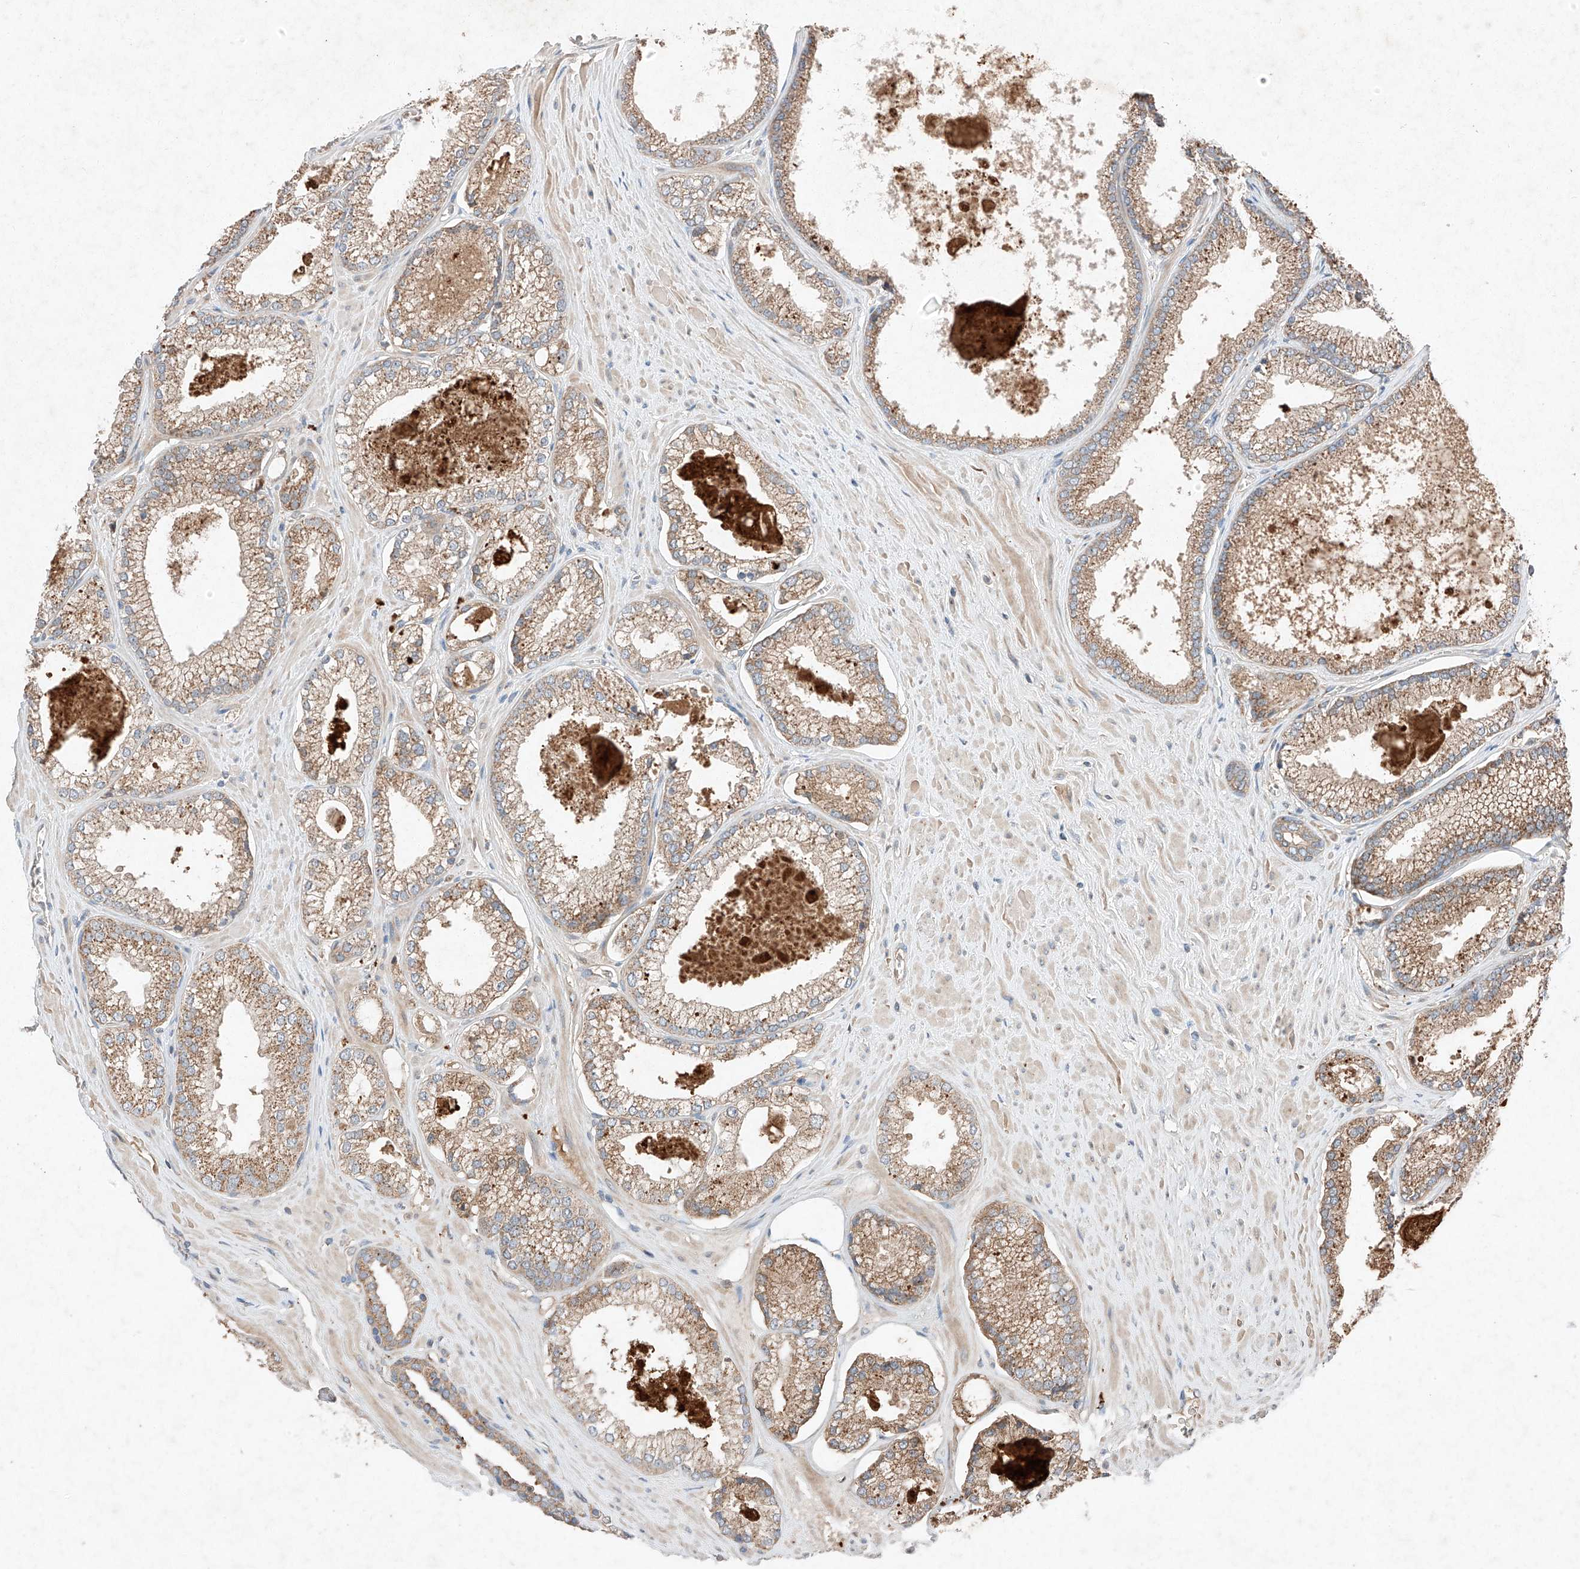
{"staining": {"intensity": "moderate", "quantity": ">75%", "location": "cytoplasmic/membranous"}, "tissue": "prostate cancer", "cell_type": "Tumor cells", "image_type": "cancer", "snomed": [{"axis": "morphology", "description": "Adenocarcinoma, Low grade"}, {"axis": "topography", "description": "Prostate"}], "caption": "IHC photomicrograph of prostate cancer stained for a protein (brown), which shows medium levels of moderate cytoplasmic/membranous expression in about >75% of tumor cells.", "gene": "RUSC1", "patient": {"sex": "male", "age": 62}}